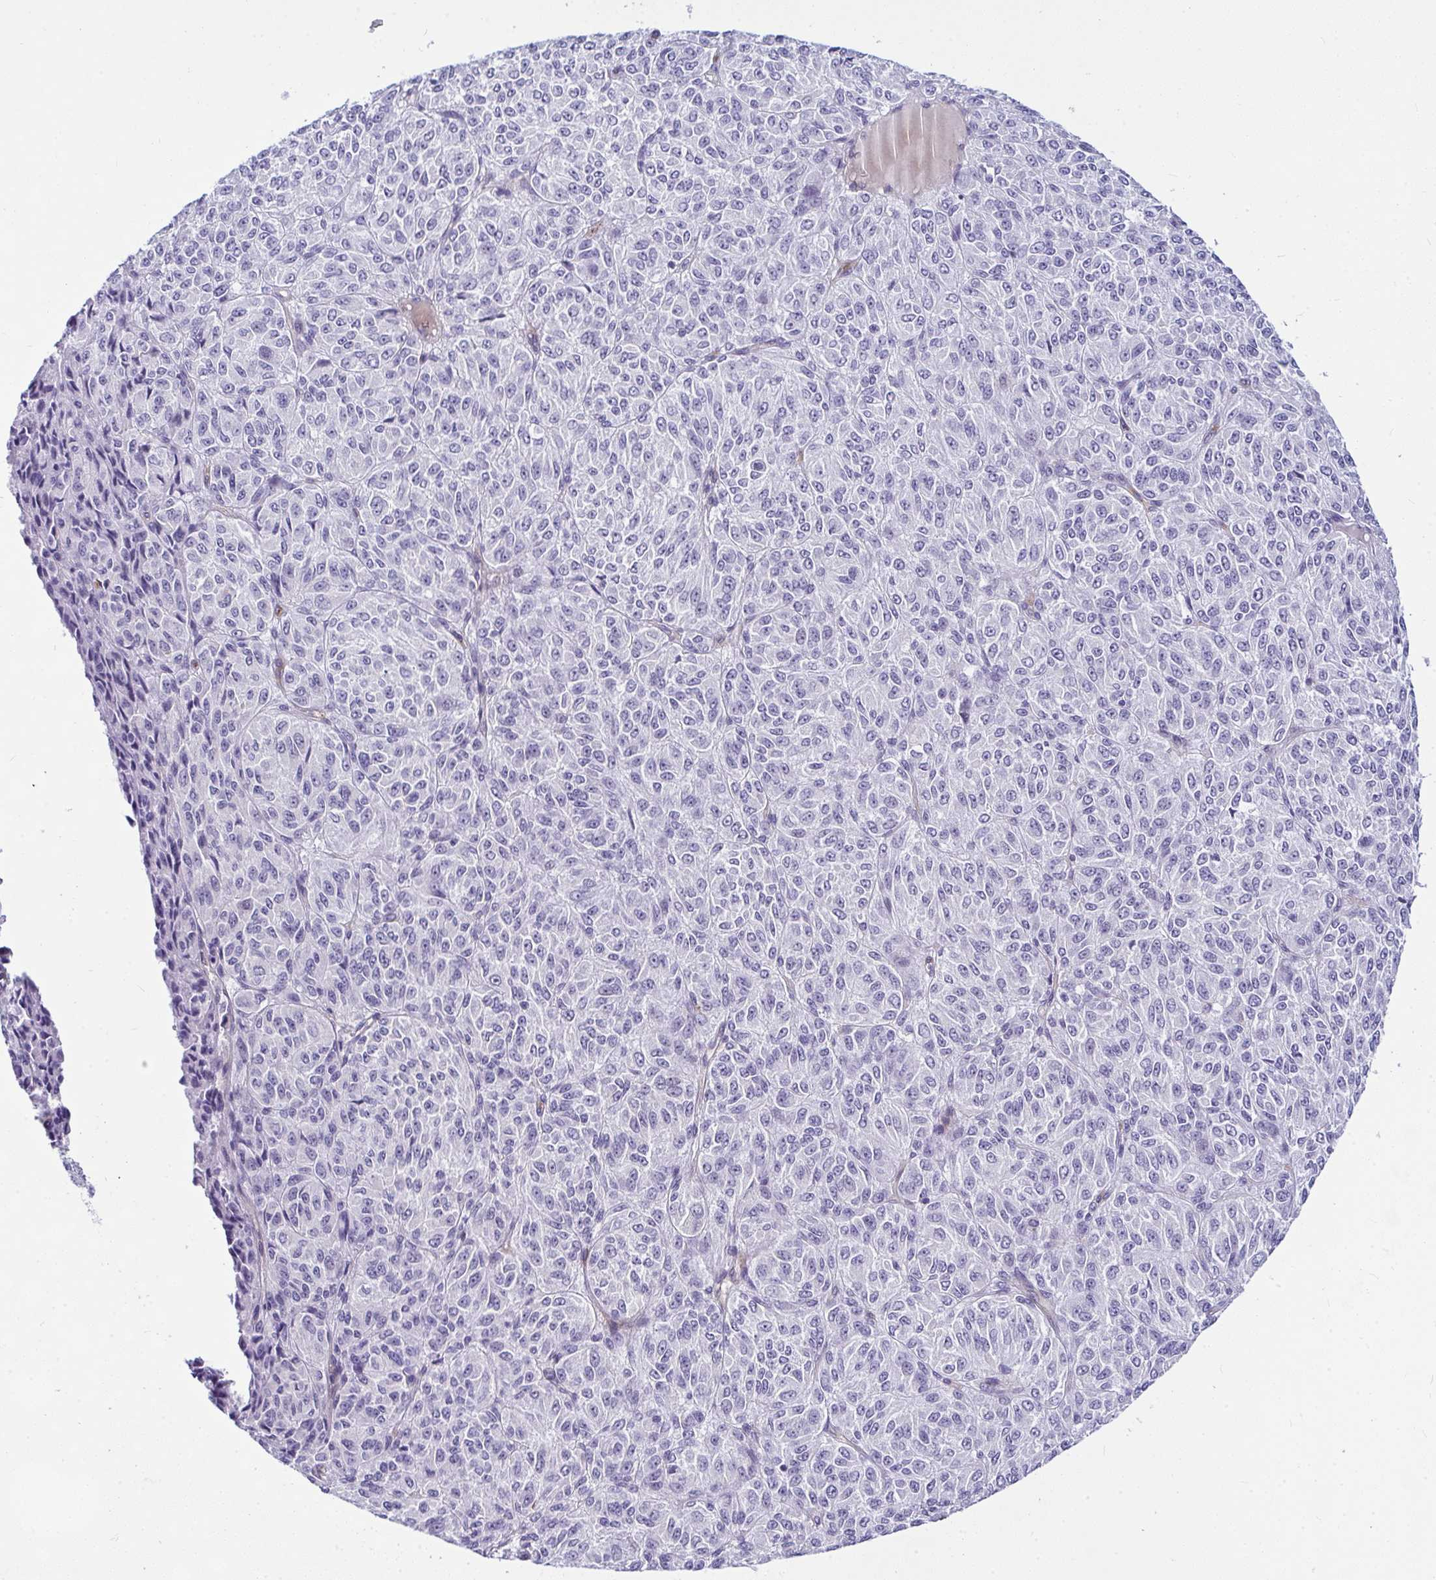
{"staining": {"intensity": "negative", "quantity": "none", "location": "none"}, "tissue": "melanoma", "cell_type": "Tumor cells", "image_type": "cancer", "snomed": [{"axis": "morphology", "description": "Malignant melanoma, Metastatic site"}, {"axis": "topography", "description": "Brain"}], "caption": "Malignant melanoma (metastatic site) was stained to show a protein in brown. There is no significant positivity in tumor cells. Nuclei are stained in blue.", "gene": "NFXL1", "patient": {"sex": "female", "age": 56}}